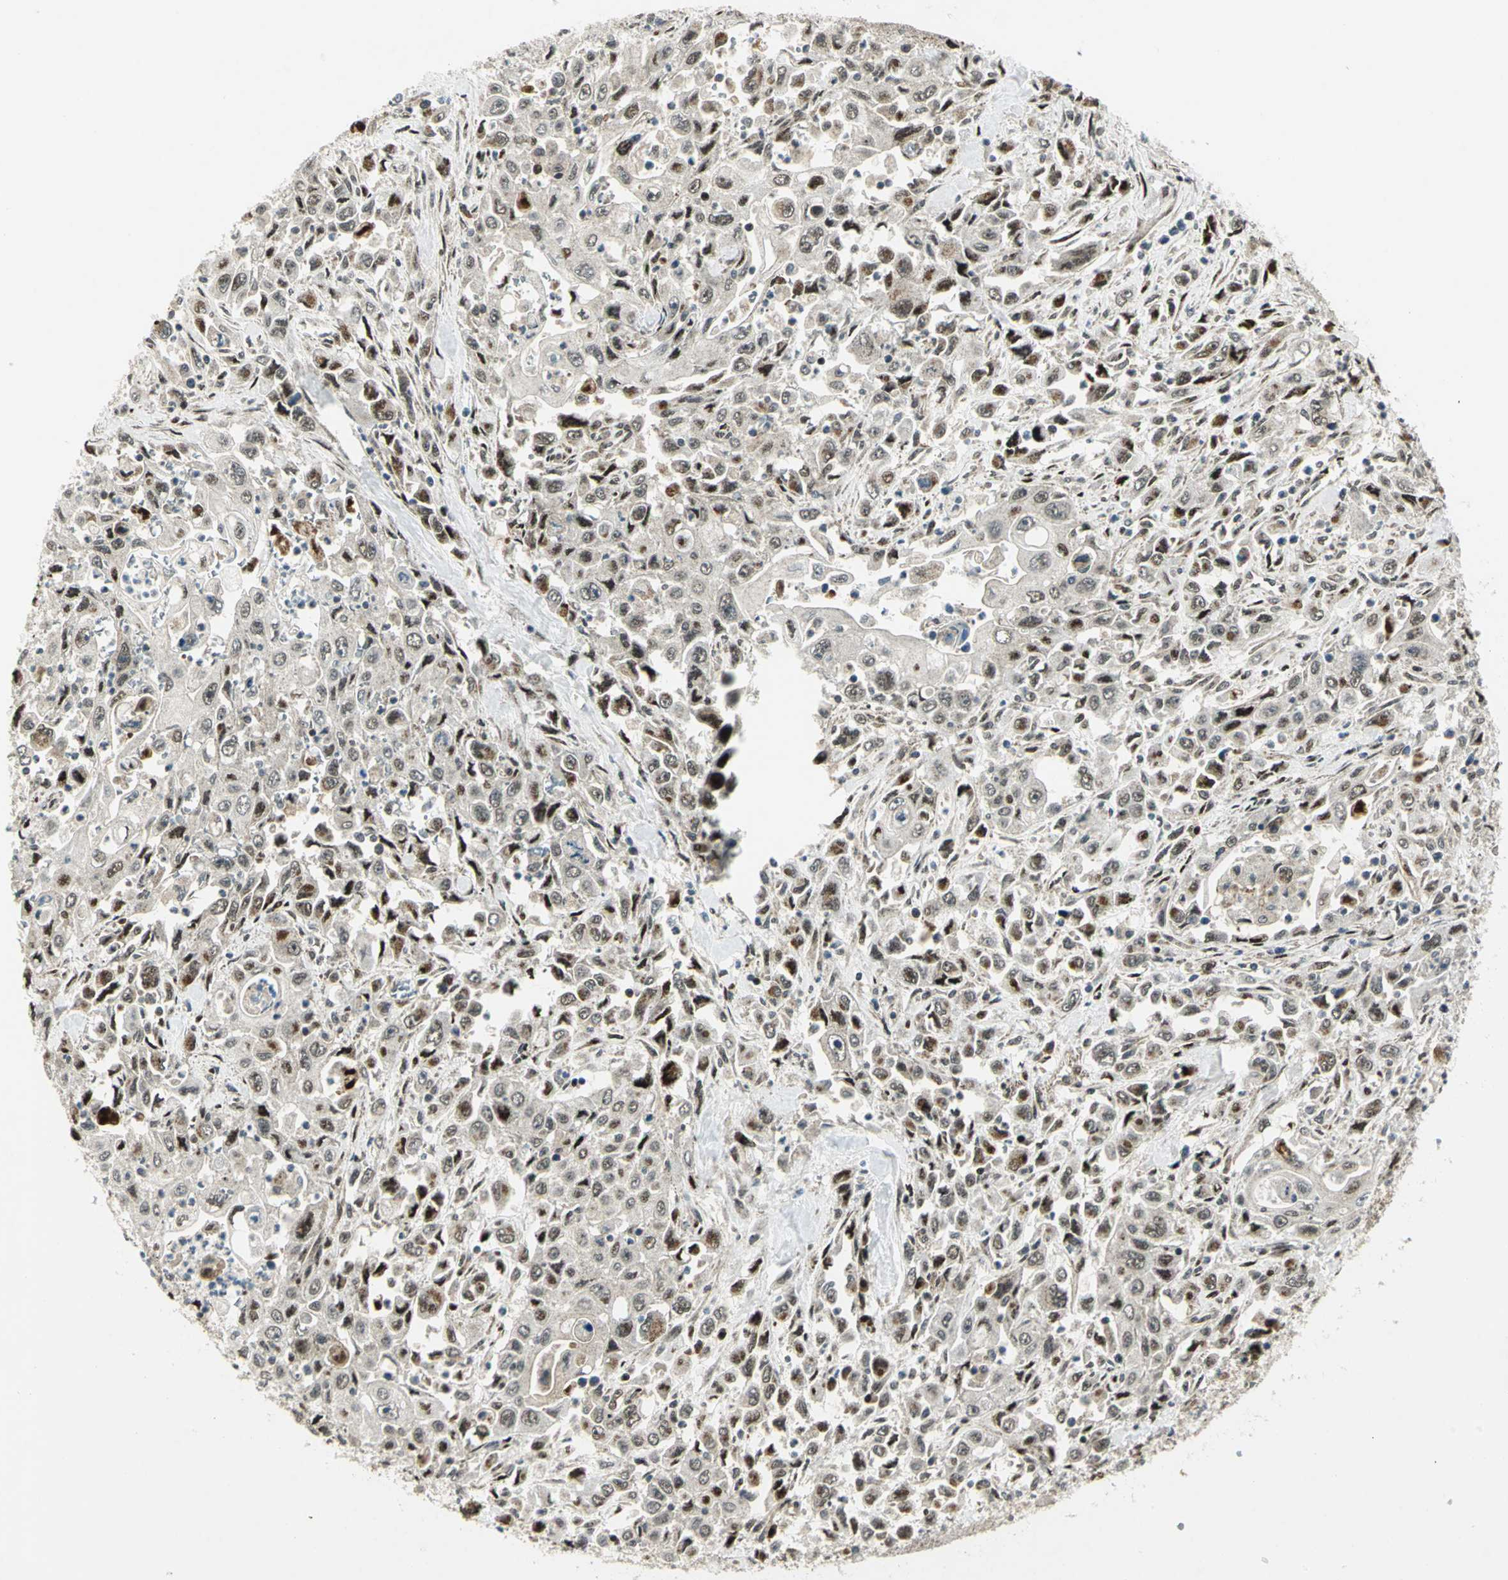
{"staining": {"intensity": "moderate", "quantity": ">75%", "location": "cytoplasmic/membranous,nuclear"}, "tissue": "pancreatic cancer", "cell_type": "Tumor cells", "image_type": "cancer", "snomed": [{"axis": "morphology", "description": "Adenocarcinoma, NOS"}, {"axis": "topography", "description": "Pancreas"}], "caption": "Pancreatic adenocarcinoma tissue exhibits moderate cytoplasmic/membranous and nuclear staining in about >75% of tumor cells, visualized by immunohistochemistry.", "gene": "COPS5", "patient": {"sex": "male", "age": 70}}